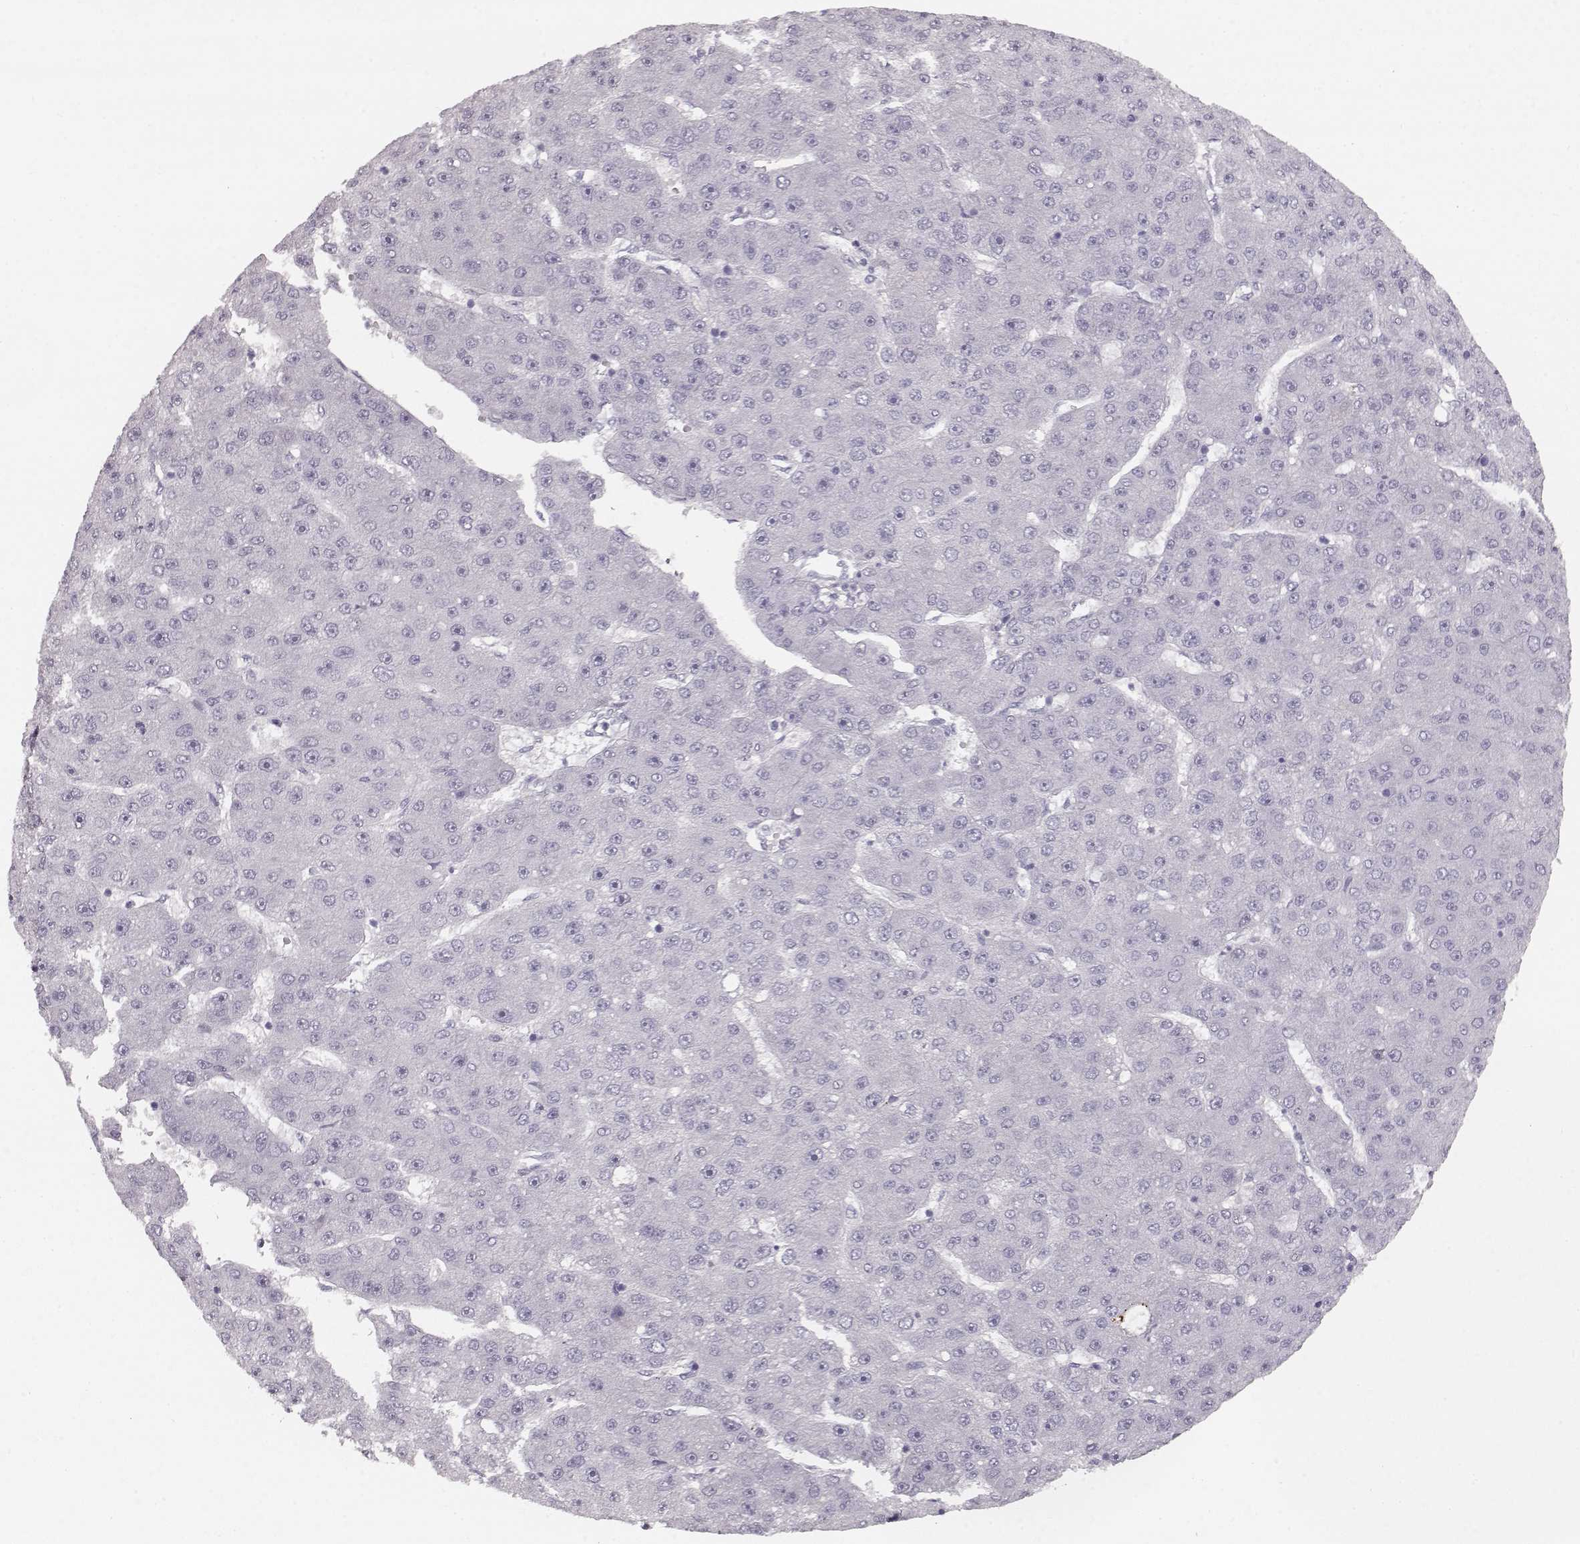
{"staining": {"intensity": "negative", "quantity": "none", "location": "none"}, "tissue": "liver cancer", "cell_type": "Tumor cells", "image_type": "cancer", "snomed": [{"axis": "morphology", "description": "Carcinoma, Hepatocellular, NOS"}, {"axis": "topography", "description": "Liver"}], "caption": "An image of liver hepatocellular carcinoma stained for a protein demonstrates no brown staining in tumor cells. (Stains: DAB (3,3'-diaminobenzidine) immunohistochemistry (IHC) with hematoxylin counter stain, Microscopy: brightfield microscopy at high magnification).", "gene": "KIAA0319", "patient": {"sex": "male", "age": 67}}